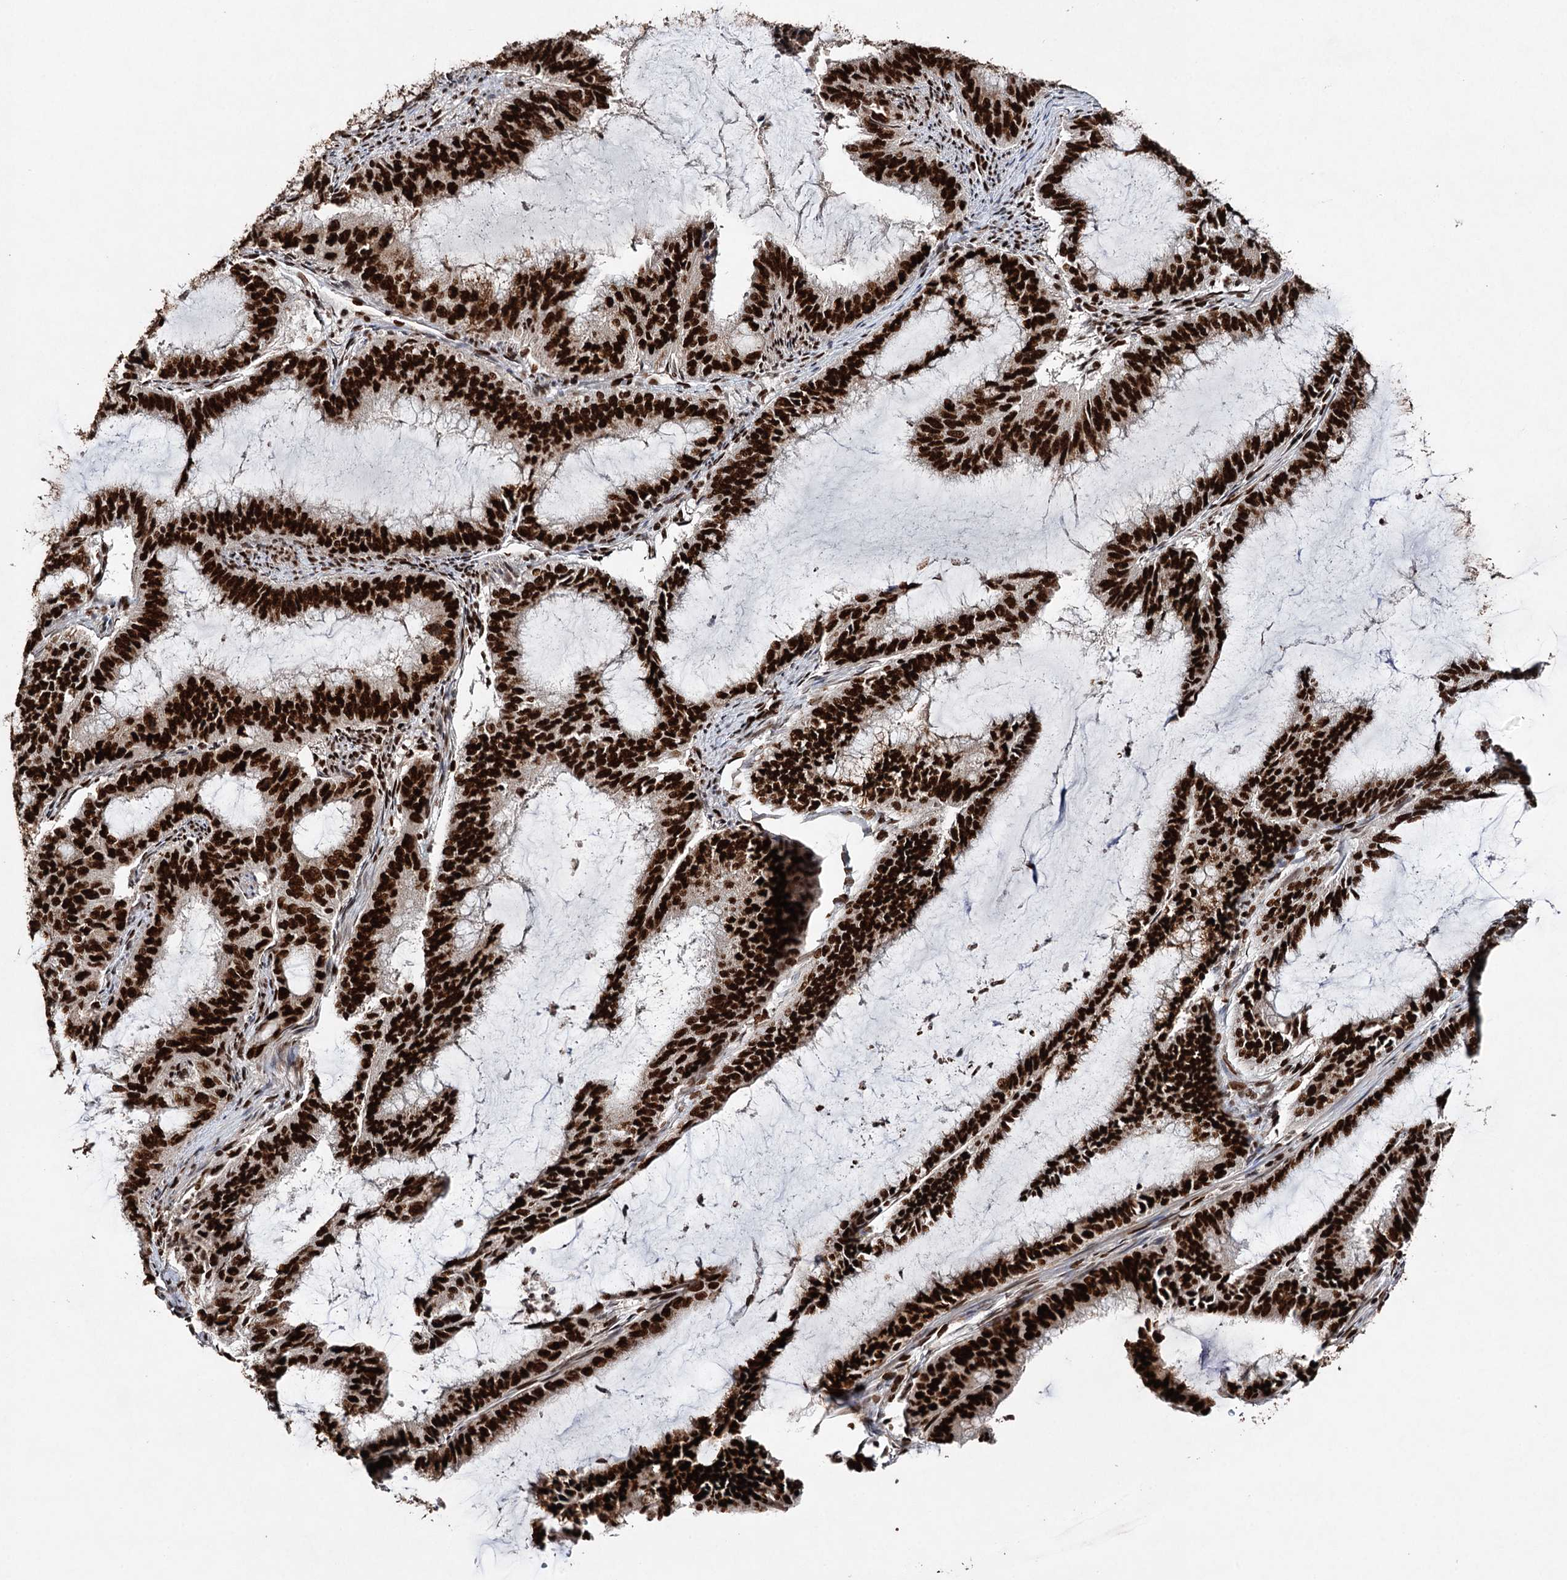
{"staining": {"intensity": "strong", "quantity": ">75%", "location": "nuclear"}, "tissue": "endometrial cancer", "cell_type": "Tumor cells", "image_type": "cancer", "snomed": [{"axis": "morphology", "description": "Adenocarcinoma, NOS"}, {"axis": "topography", "description": "Endometrium"}], "caption": "Endometrial cancer stained with a protein marker reveals strong staining in tumor cells.", "gene": "MATR3", "patient": {"sex": "female", "age": 51}}